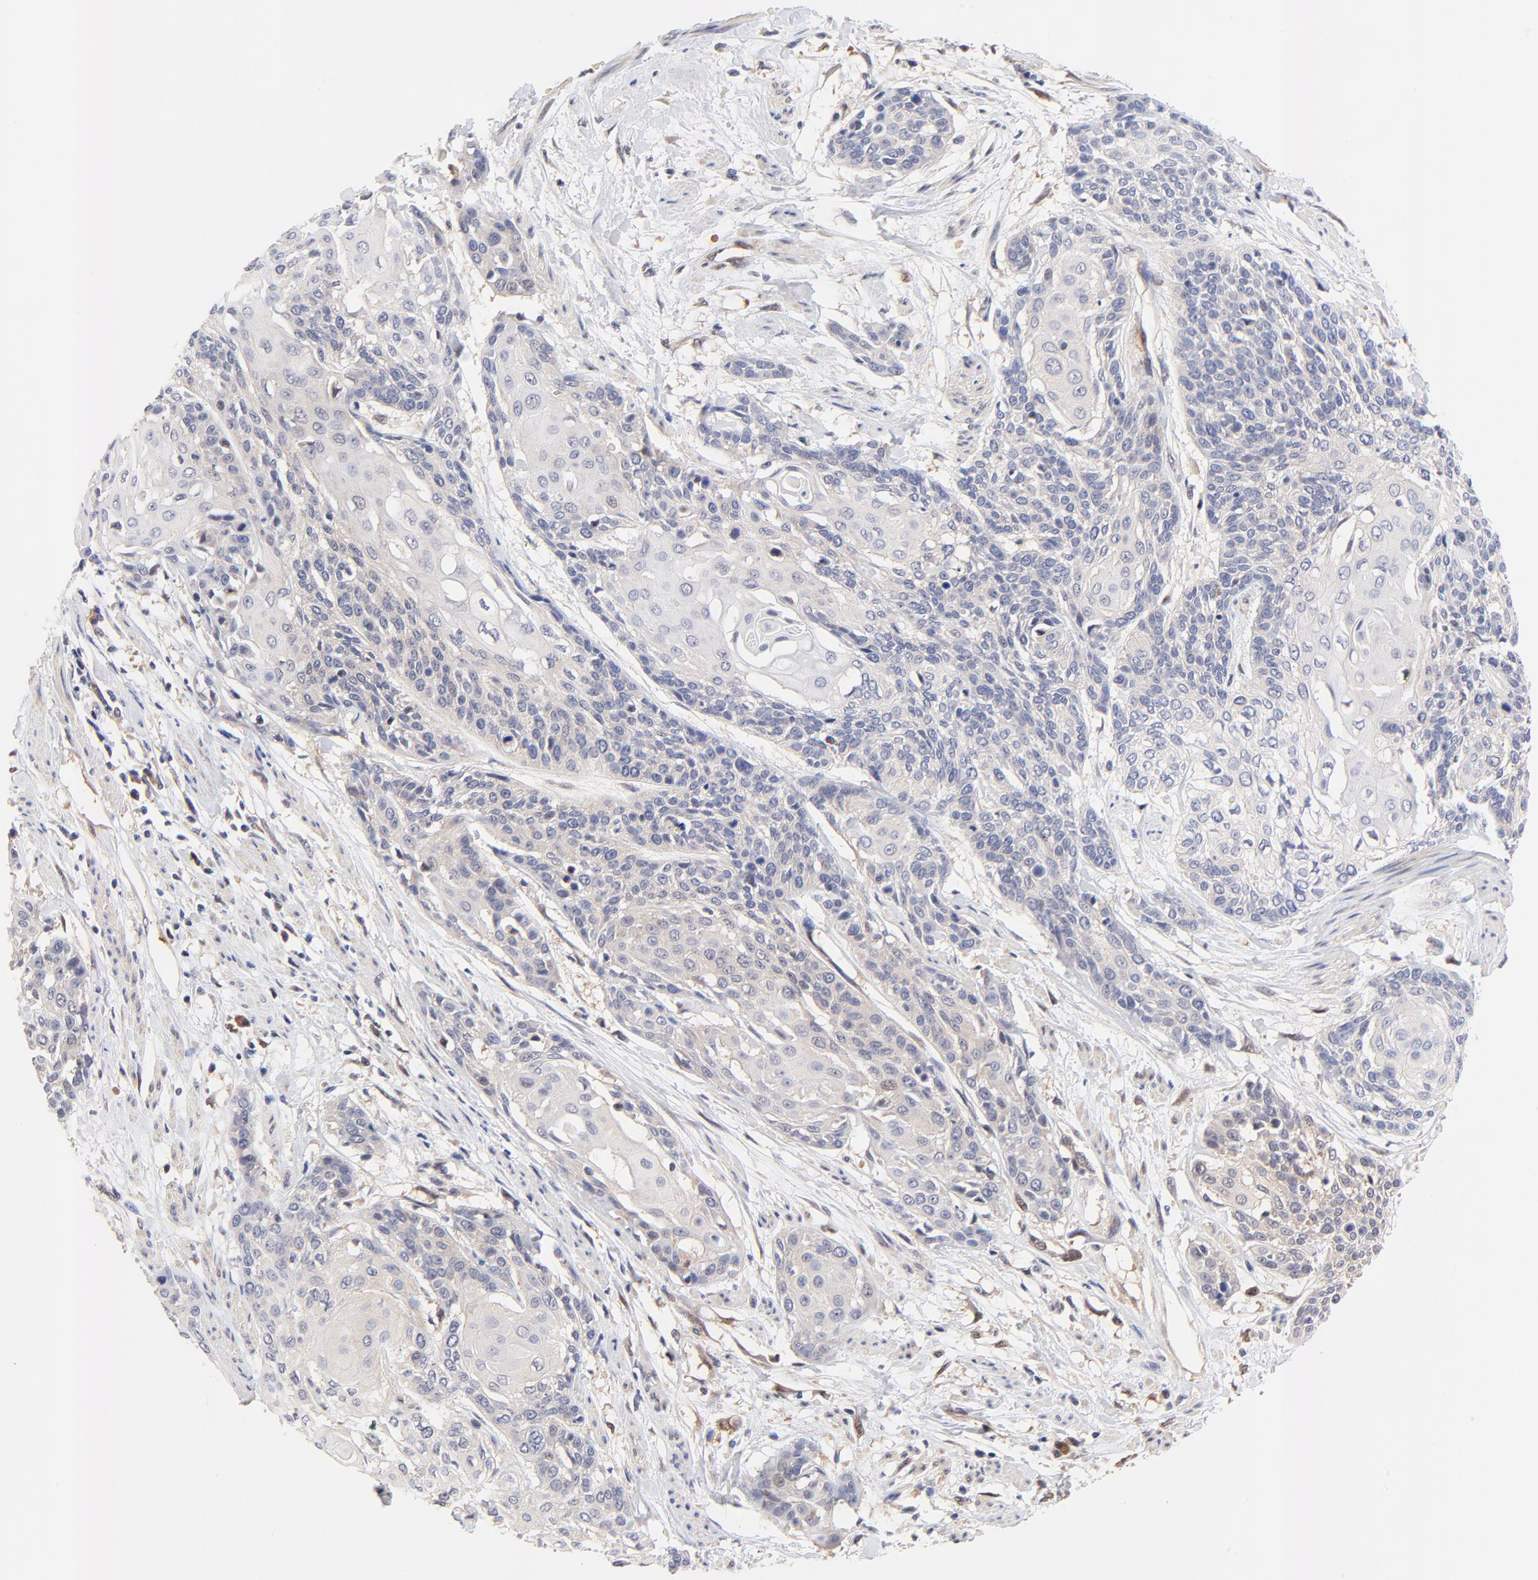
{"staining": {"intensity": "weak", "quantity": "<25%", "location": "cytoplasmic/membranous,nuclear"}, "tissue": "cervical cancer", "cell_type": "Tumor cells", "image_type": "cancer", "snomed": [{"axis": "morphology", "description": "Squamous cell carcinoma, NOS"}, {"axis": "topography", "description": "Cervix"}], "caption": "Immunohistochemistry (IHC) histopathology image of human cervical cancer stained for a protein (brown), which demonstrates no expression in tumor cells.", "gene": "TXNL1", "patient": {"sex": "female", "age": 57}}